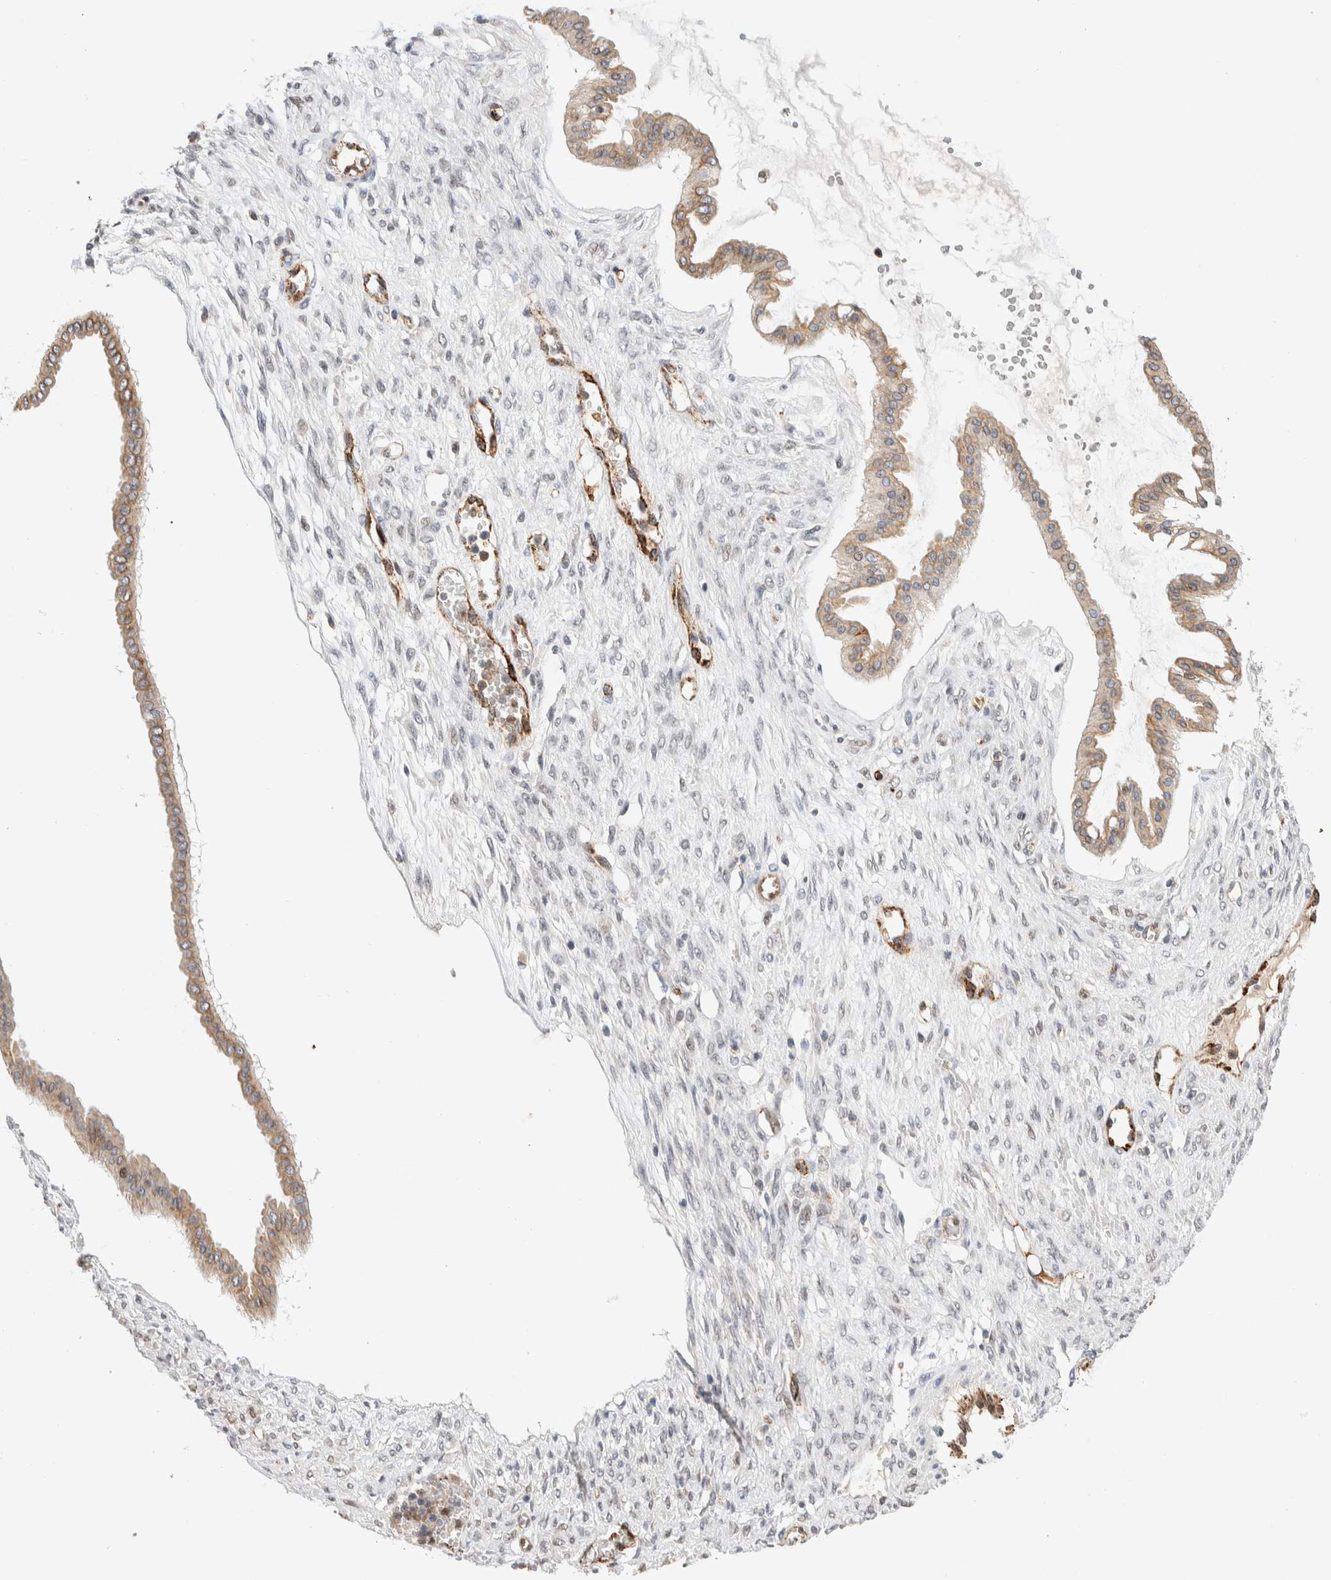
{"staining": {"intensity": "weak", "quantity": ">75%", "location": "cytoplasmic/membranous"}, "tissue": "ovarian cancer", "cell_type": "Tumor cells", "image_type": "cancer", "snomed": [{"axis": "morphology", "description": "Cystadenocarcinoma, mucinous, NOS"}, {"axis": "topography", "description": "Ovary"}], "caption": "Ovarian cancer (mucinous cystadenocarcinoma) tissue reveals weak cytoplasmic/membranous expression in about >75% of tumor cells", "gene": "NSMAF", "patient": {"sex": "female", "age": 73}}